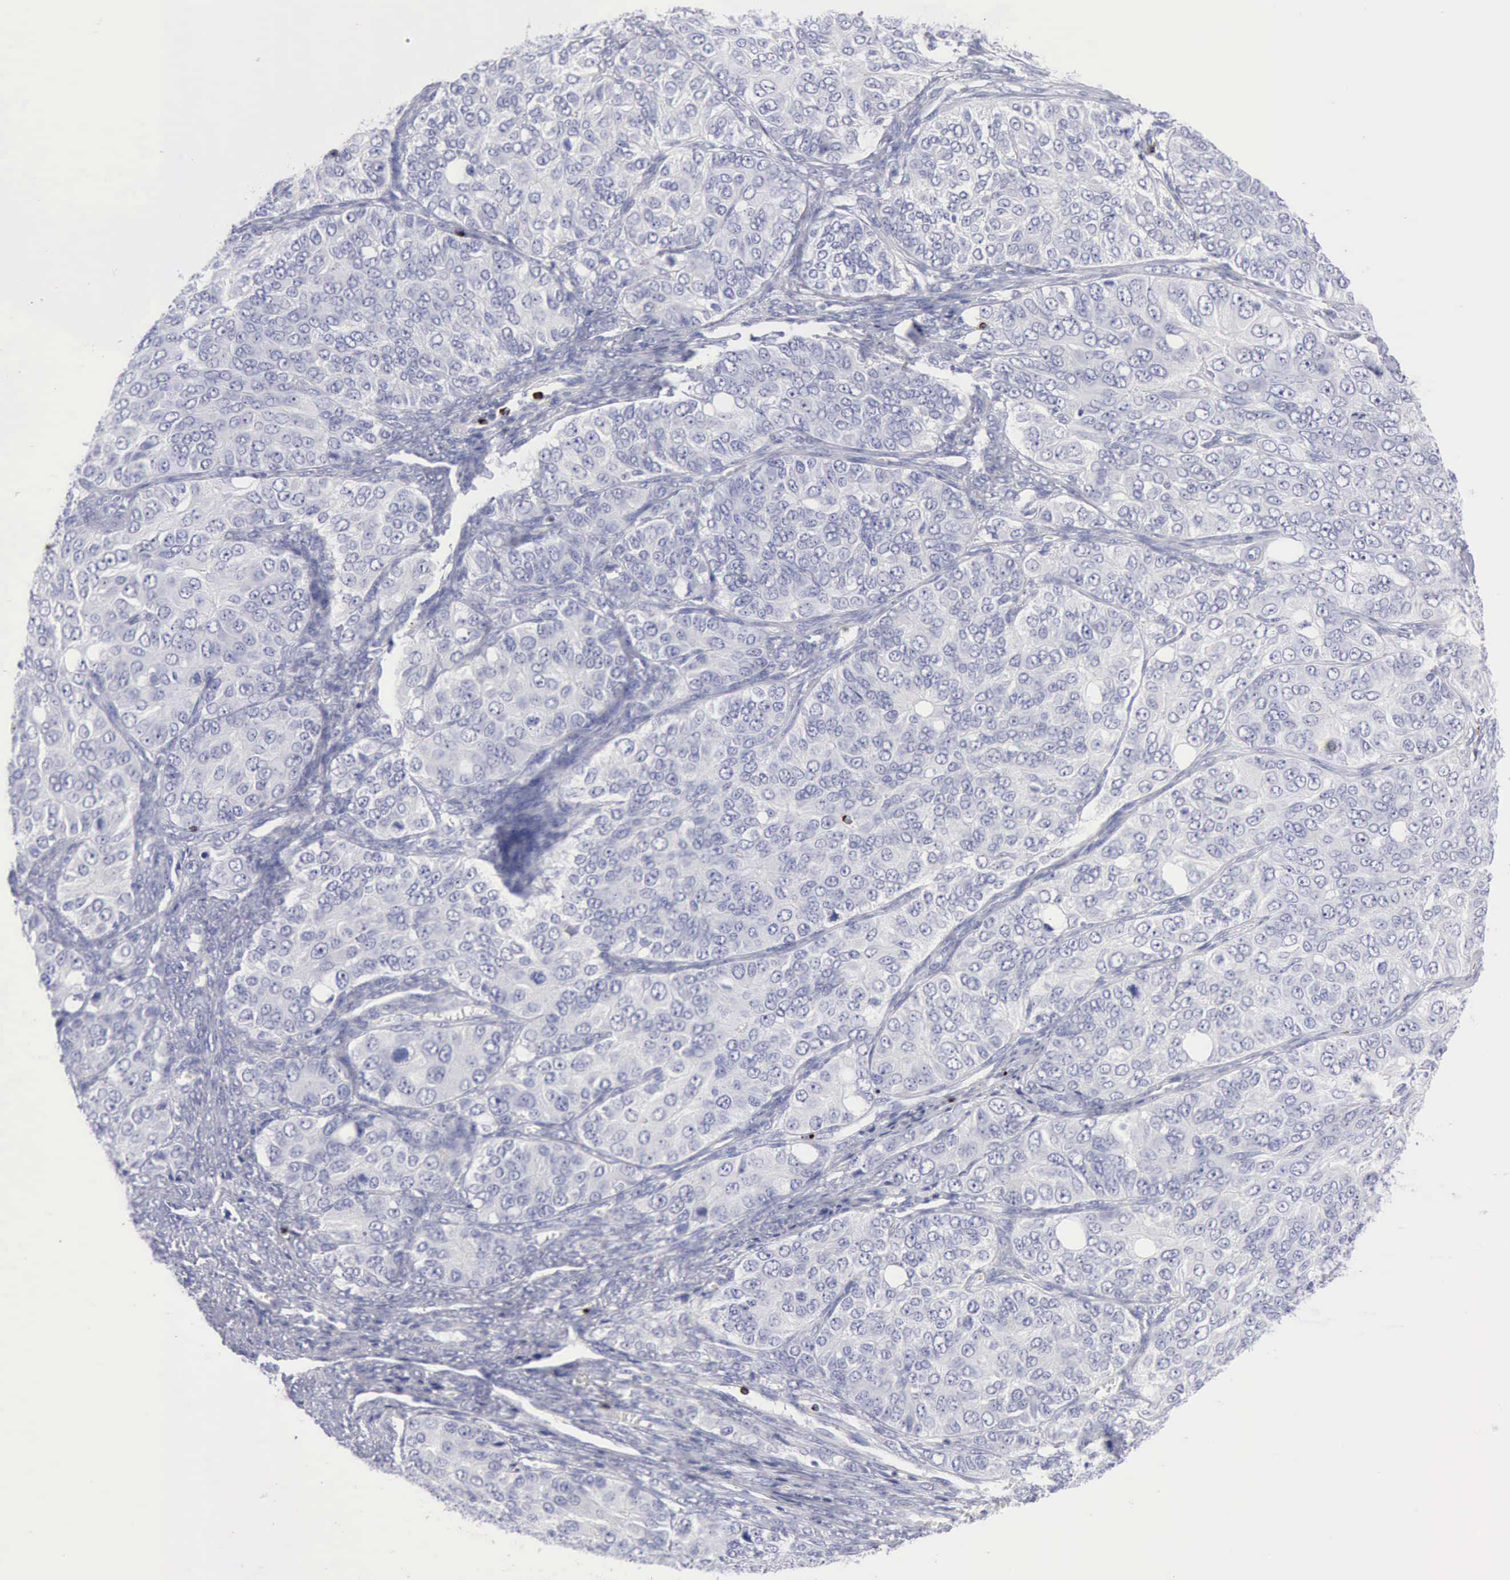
{"staining": {"intensity": "negative", "quantity": "none", "location": "none"}, "tissue": "ovarian cancer", "cell_type": "Tumor cells", "image_type": "cancer", "snomed": [{"axis": "morphology", "description": "Carcinoma, endometroid"}, {"axis": "topography", "description": "Ovary"}], "caption": "The IHC micrograph has no significant positivity in tumor cells of endometroid carcinoma (ovarian) tissue. (Immunohistochemistry (ihc), brightfield microscopy, high magnification).", "gene": "GZMB", "patient": {"sex": "female", "age": 51}}